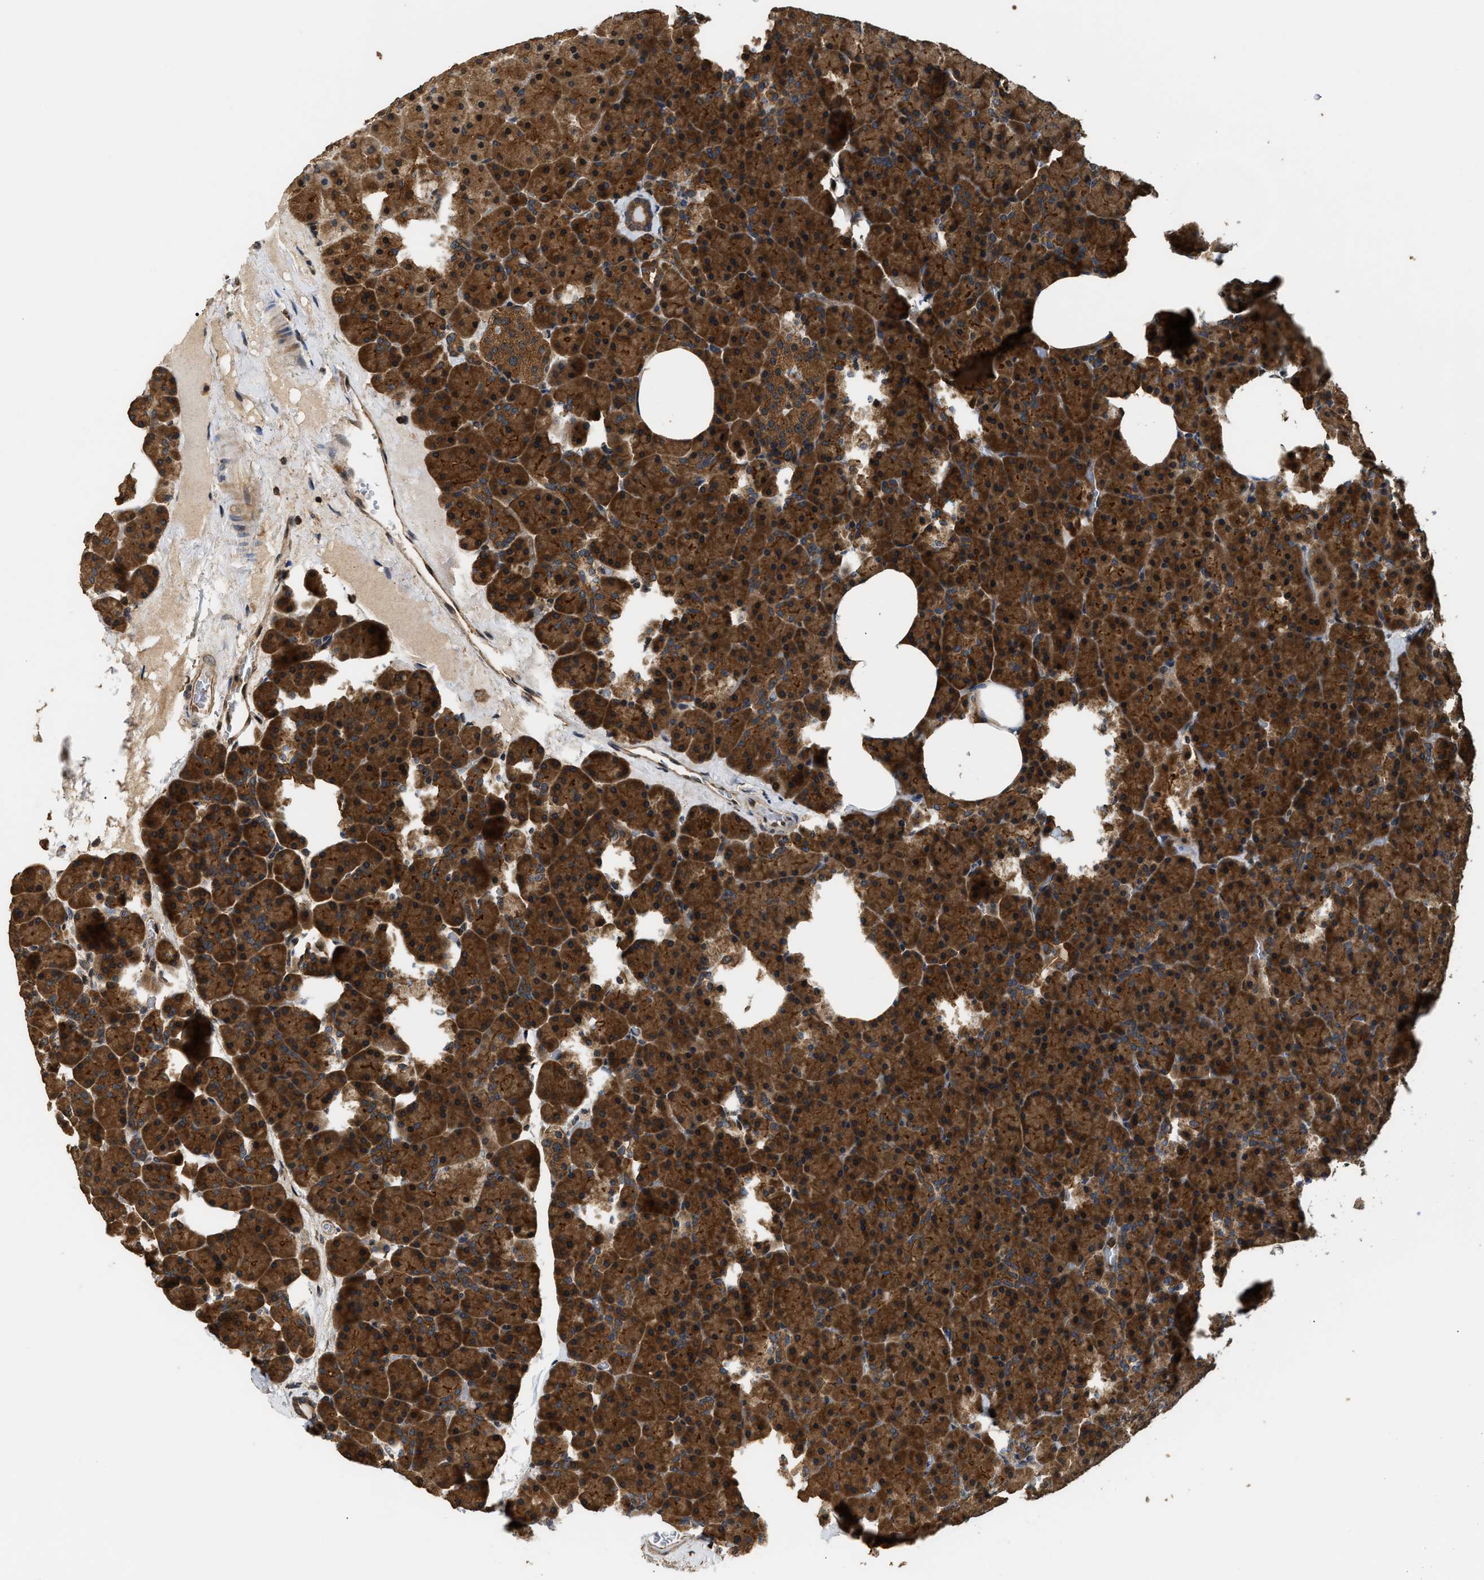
{"staining": {"intensity": "strong", "quantity": ">75%", "location": "cytoplasmic/membranous"}, "tissue": "pancreas", "cell_type": "Exocrine glandular cells", "image_type": "normal", "snomed": [{"axis": "morphology", "description": "Normal tissue, NOS"}, {"axis": "morphology", "description": "Carcinoid, malignant, NOS"}, {"axis": "topography", "description": "Pancreas"}], "caption": "The photomicrograph displays staining of normal pancreas, revealing strong cytoplasmic/membranous protein expression (brown color) within exocrine glandular cells. Nuclei are stained in blue.", "gene": "DNAJC2", "patient": {"sex": "female", "age": 35}}